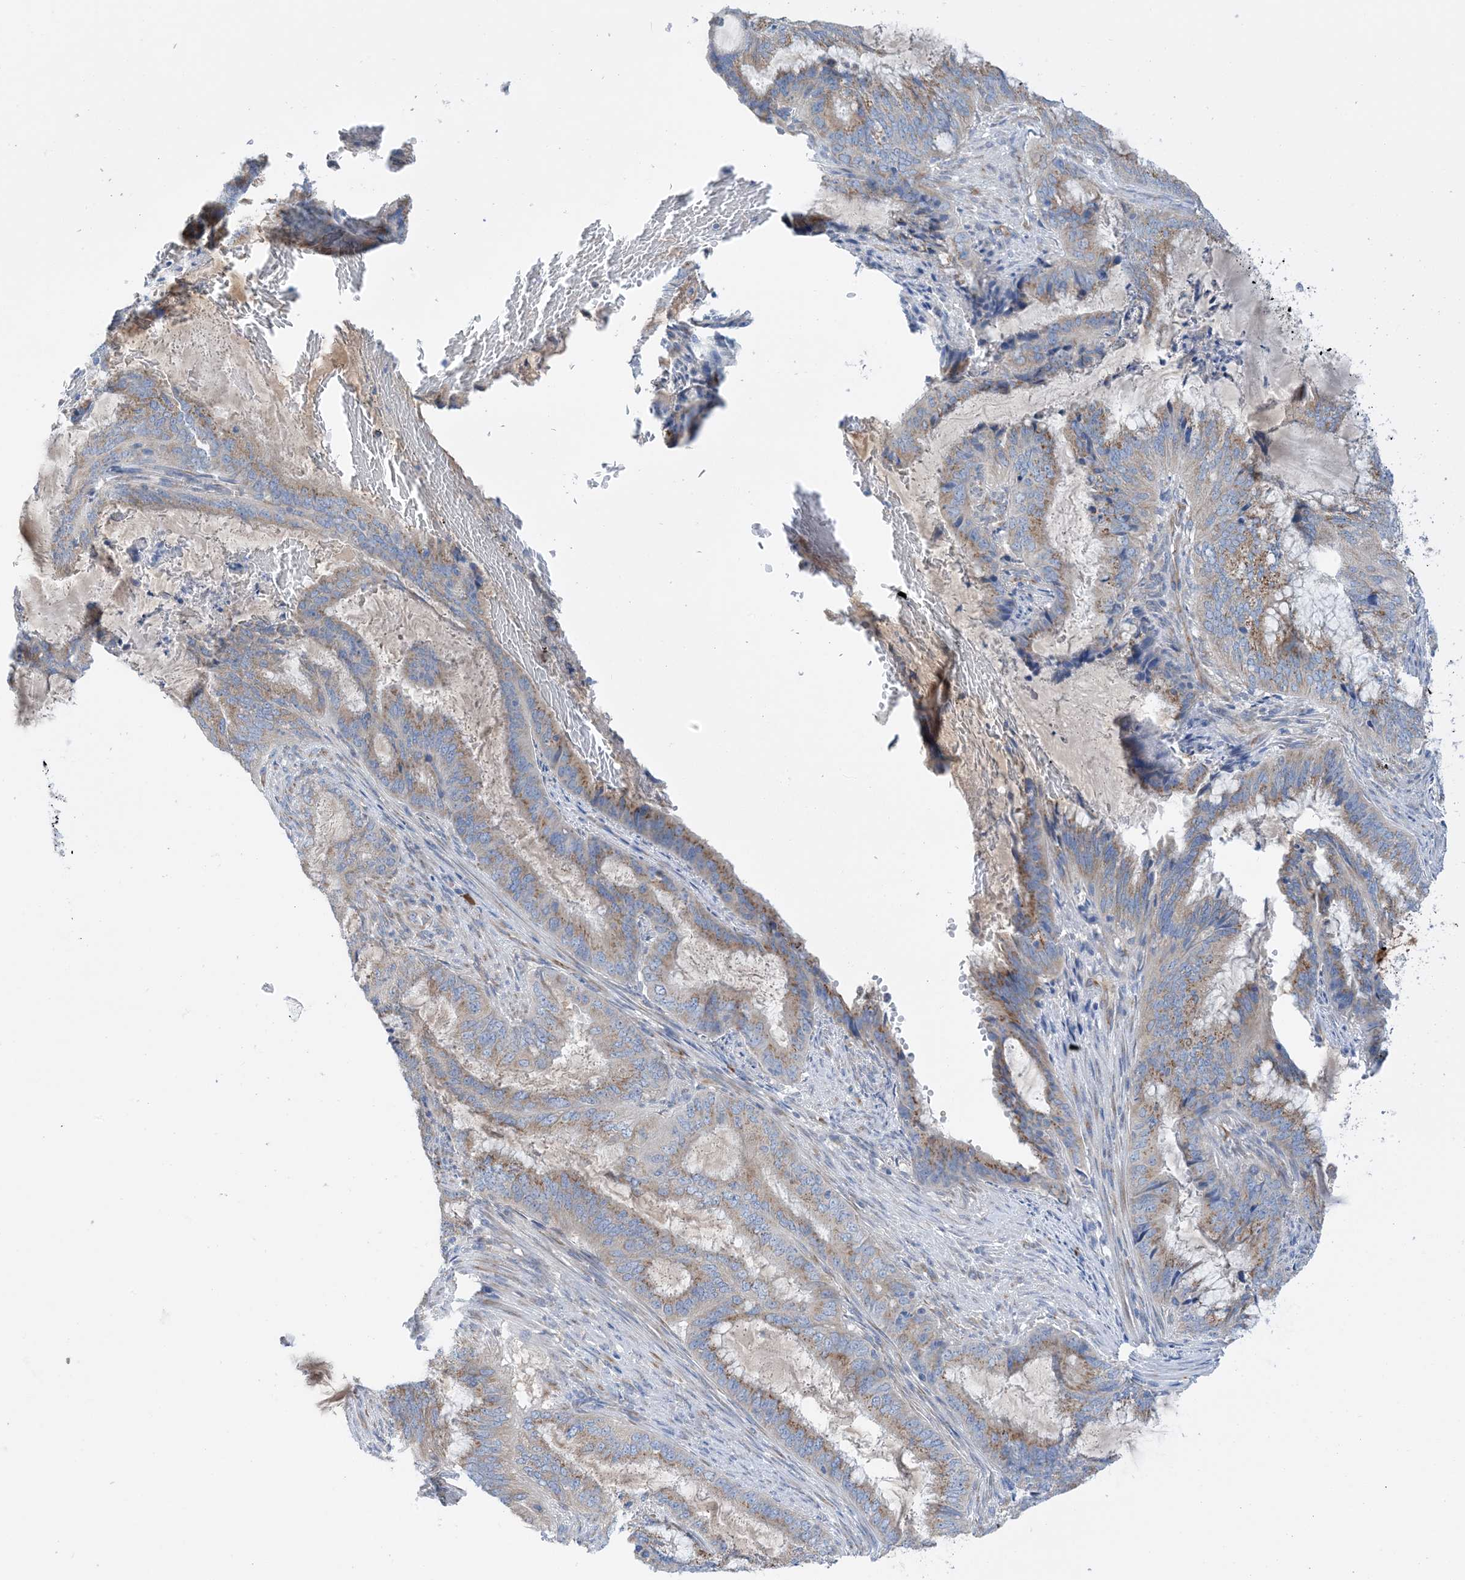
{"staining": {"intensity": "weak", "quantity": "25%-75%", "location": "cytoplasmic/membranous"}, "tissue": "endometrial cancer", "cell_type": "Tumor cells", "image_type": "cancer", "snomed": [{"axis": "morphology", "description": "Adenocarcinoma, NOS"}, {"axis": "topography", "description": "Endometrium"}], "caption": "Endometrial cancer (adenocarcinoma) stained with IHC exhibits weak cytoplasmic/membranous staining in about 25%-75% of tumor cells.", "gene": "SLC5A11", "patient": {"sex": "female", "age": 51}}